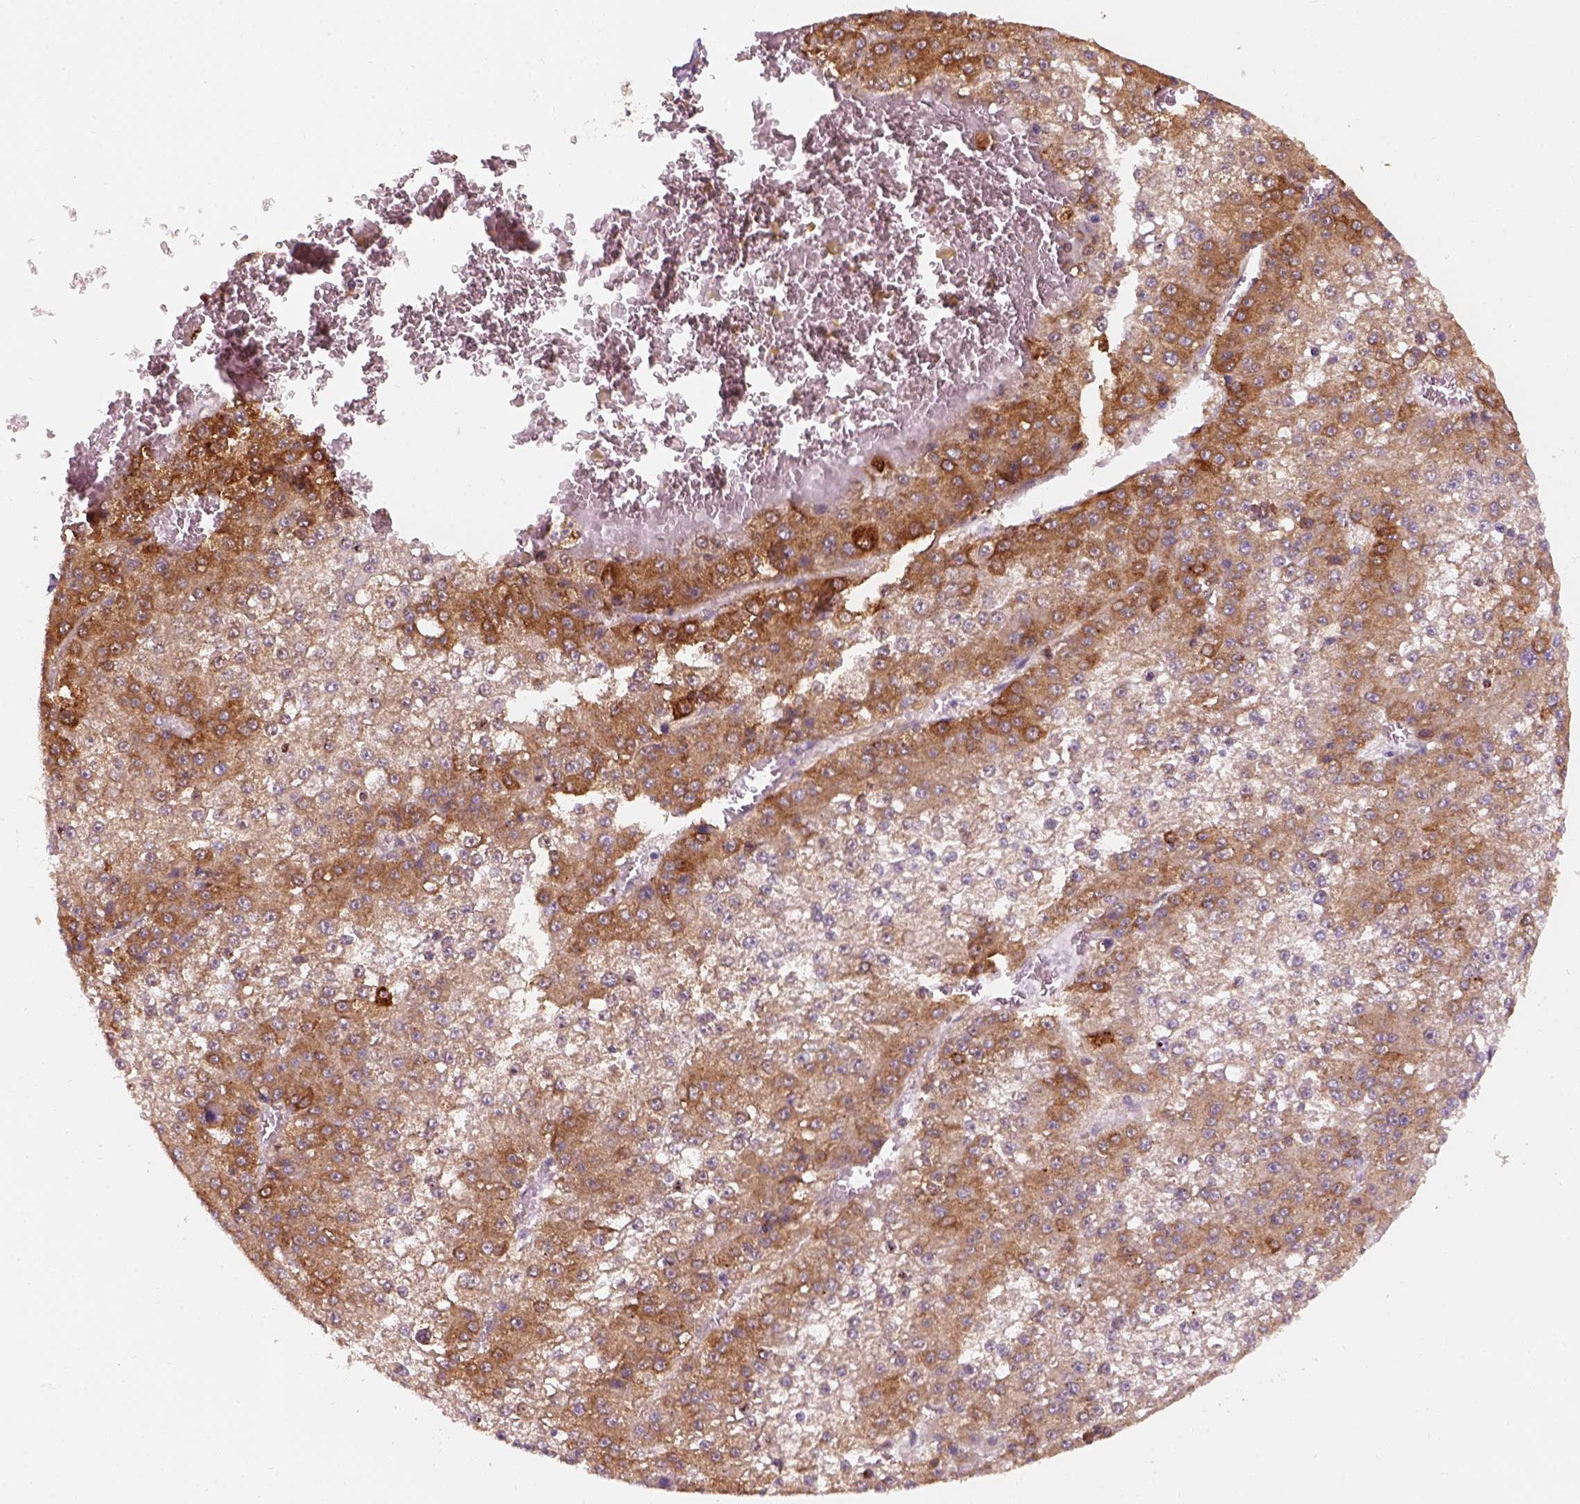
{"staining": {"intensity": "moderate", "quantity": "25%-75%", "location": "cytoplasmic/membranous"}, "tissue": "liver cancer", "cell_type": "Tumor cells", "image_type": "cancer", "snomed": [{"axis": "morphology", "description": "Carcinoma, Hepatocellular, NOS"}, {"axis": "topography", "description": "Liver"}], "caption": "Protein staining of hepatocellular carcinoma (liver) tissue exhibits moderate cytoplasmic/membranous staining in approximately 25%-75% of tumor cells.", "gene": "SQSTM1", "patient": {"sex": "female", "age": 73}}